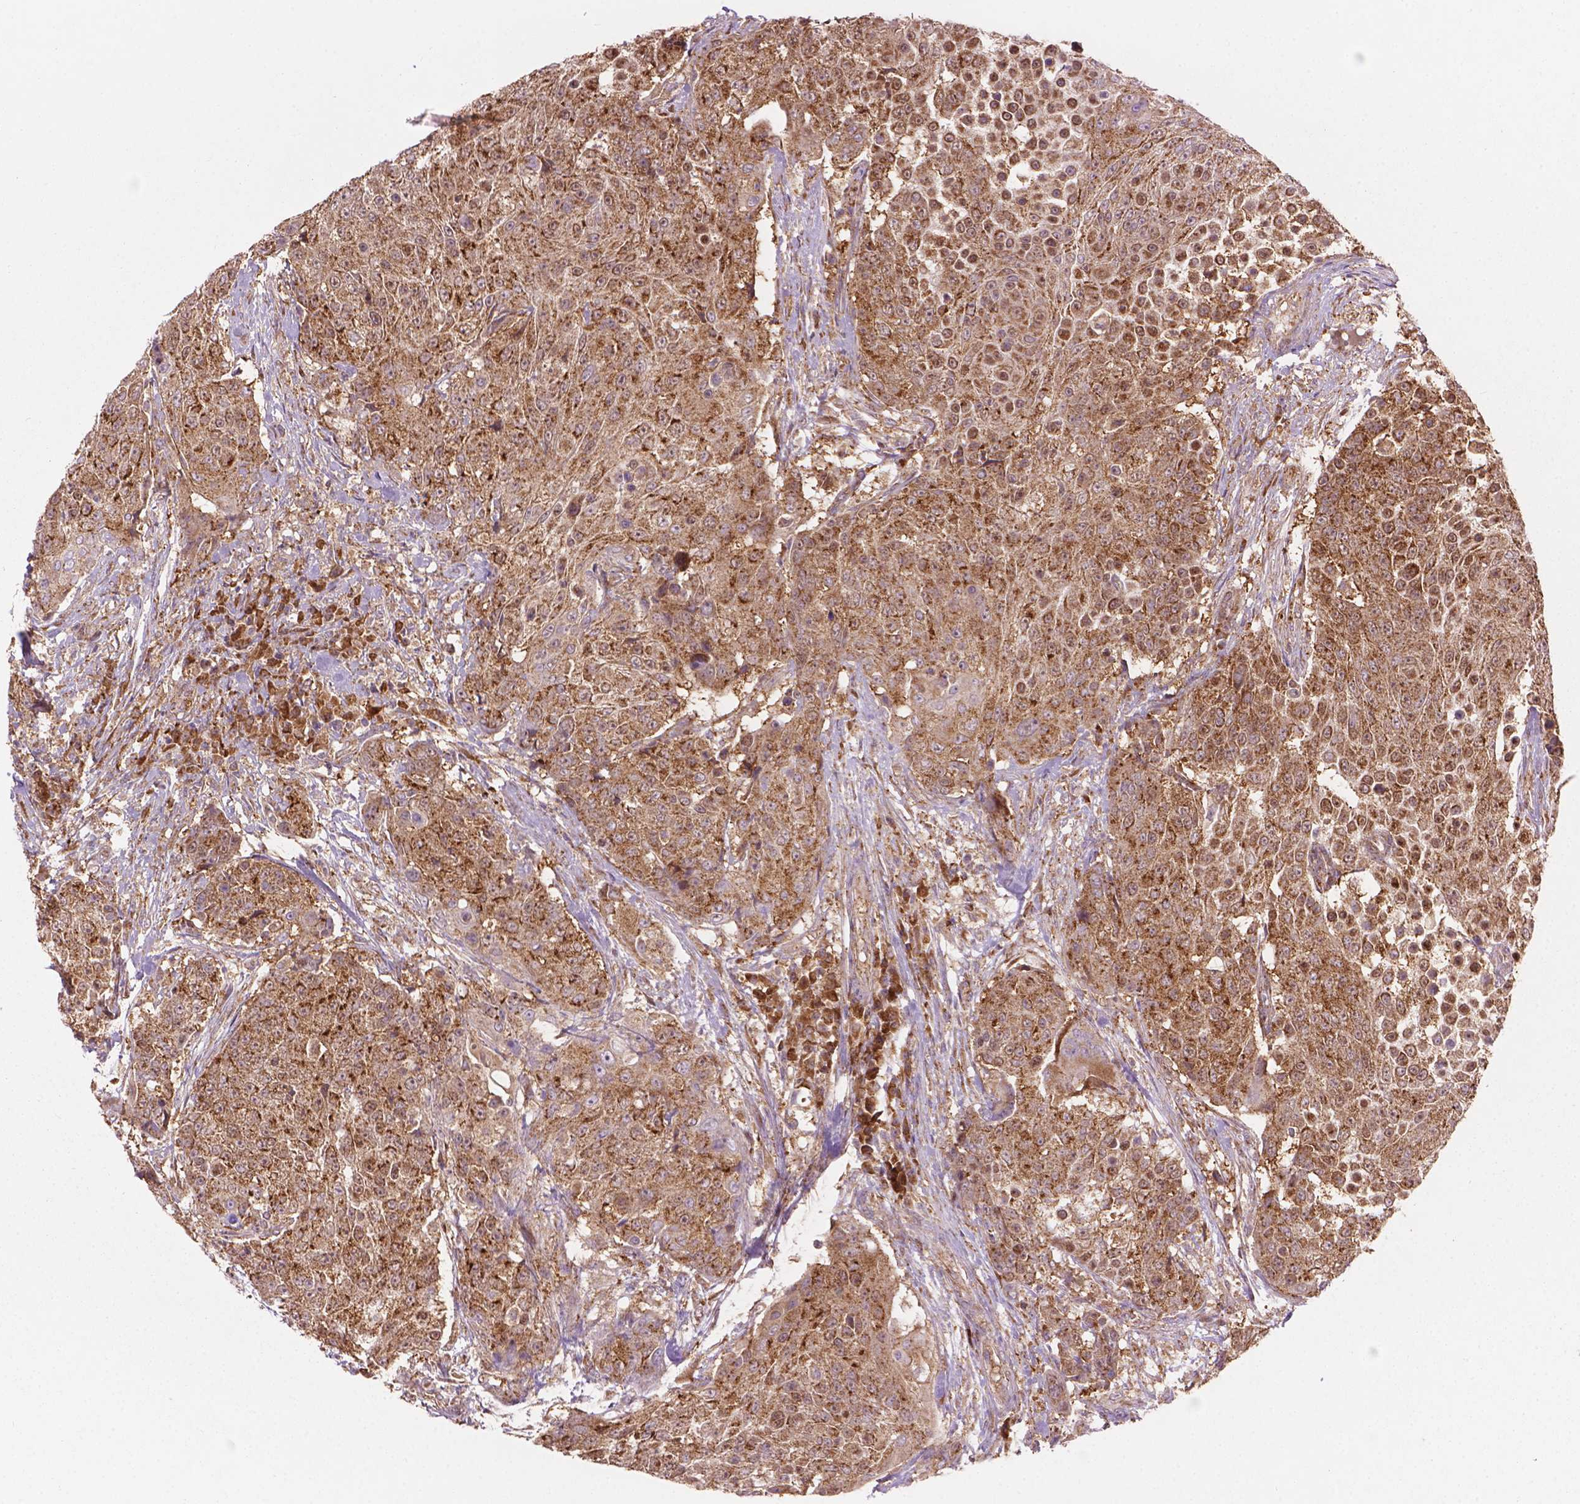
{"staining": {"intensity": "moderate", "quantity": ">75%", "location": "cytoplasmic/membranous"}, "tissue": "urothelial cancer", "cell_type": "Tumor cells", "image_type": "cancer", "snomed": [{"axis": "morphology", "description": "Urothelial carcinoma, High grade"}, {"axis": "topography", "description": "Urinary bladder"}], "caption": "Tumor cells display medium levels of moderate cytoplasmic/membranous positivity in approximately >75% of cells in human high-grade urothelial carcinoma. Ihc stains the protein in brown and the nuclei are stained blue.", "gene": "VARS2", "patient": {"sex": "female", "age": 63}}